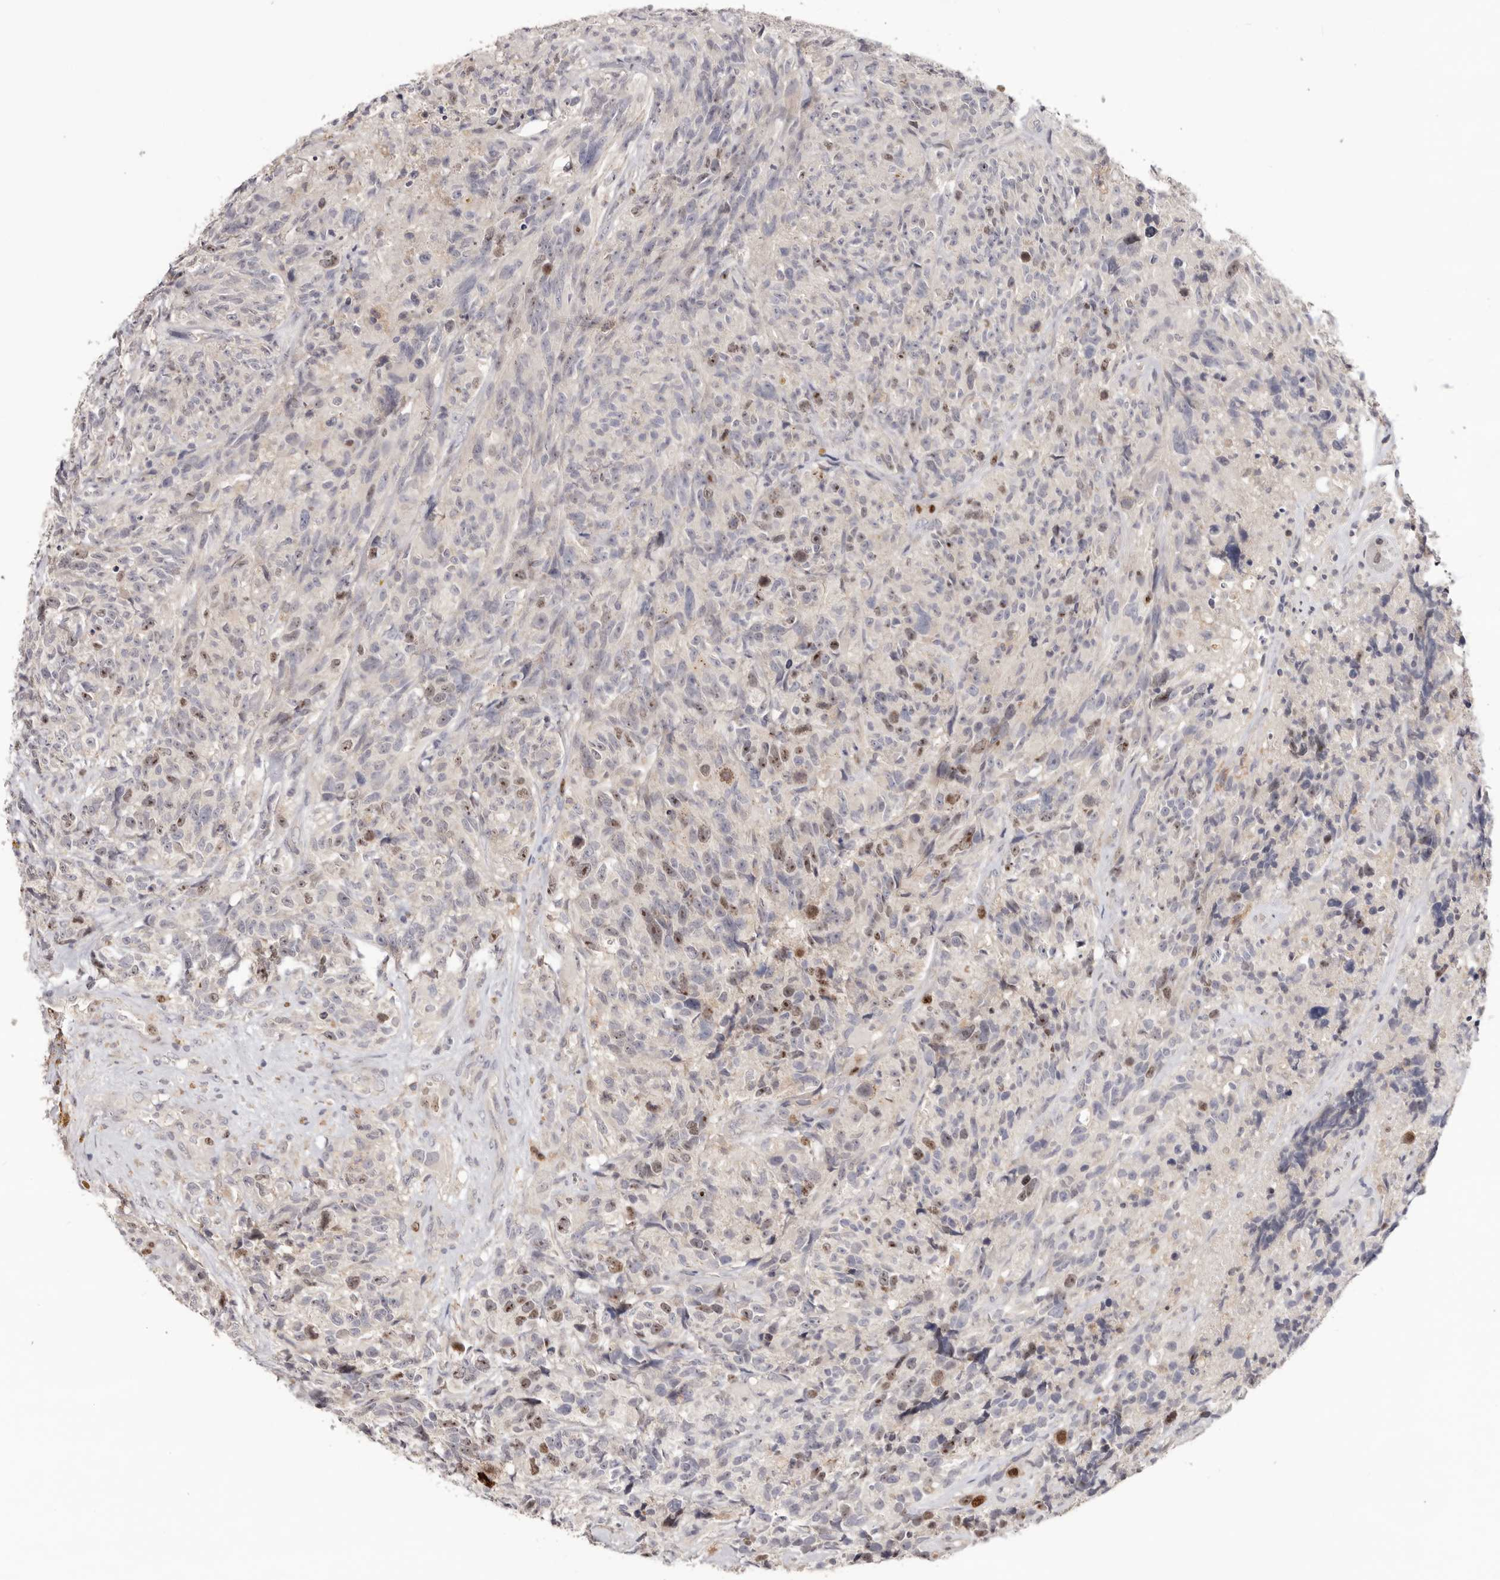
{"staining": {"intensity": "moderate", "quantity": "<25%", "location": "nuclear"}, "tissue": "glioma", "cell_type": "Tumor cells", "image_type": "cancer", "snomed": [{"axis": "morphology", "description": "Glioma, malignant, High grade"}, {"axis": "topography", "description": "Brain"}], "caption": "Immunohistochemistry photomicrograph of neoplastic tissue: malignant high-grade glioma stained using IHC shows low levels of moderate protein expression localized specifically in the nuclear of tumor cells, appearing as a nuclear brown color.", "gene": "CCDC190", "patient": {"sex": "male", "age": 69}}